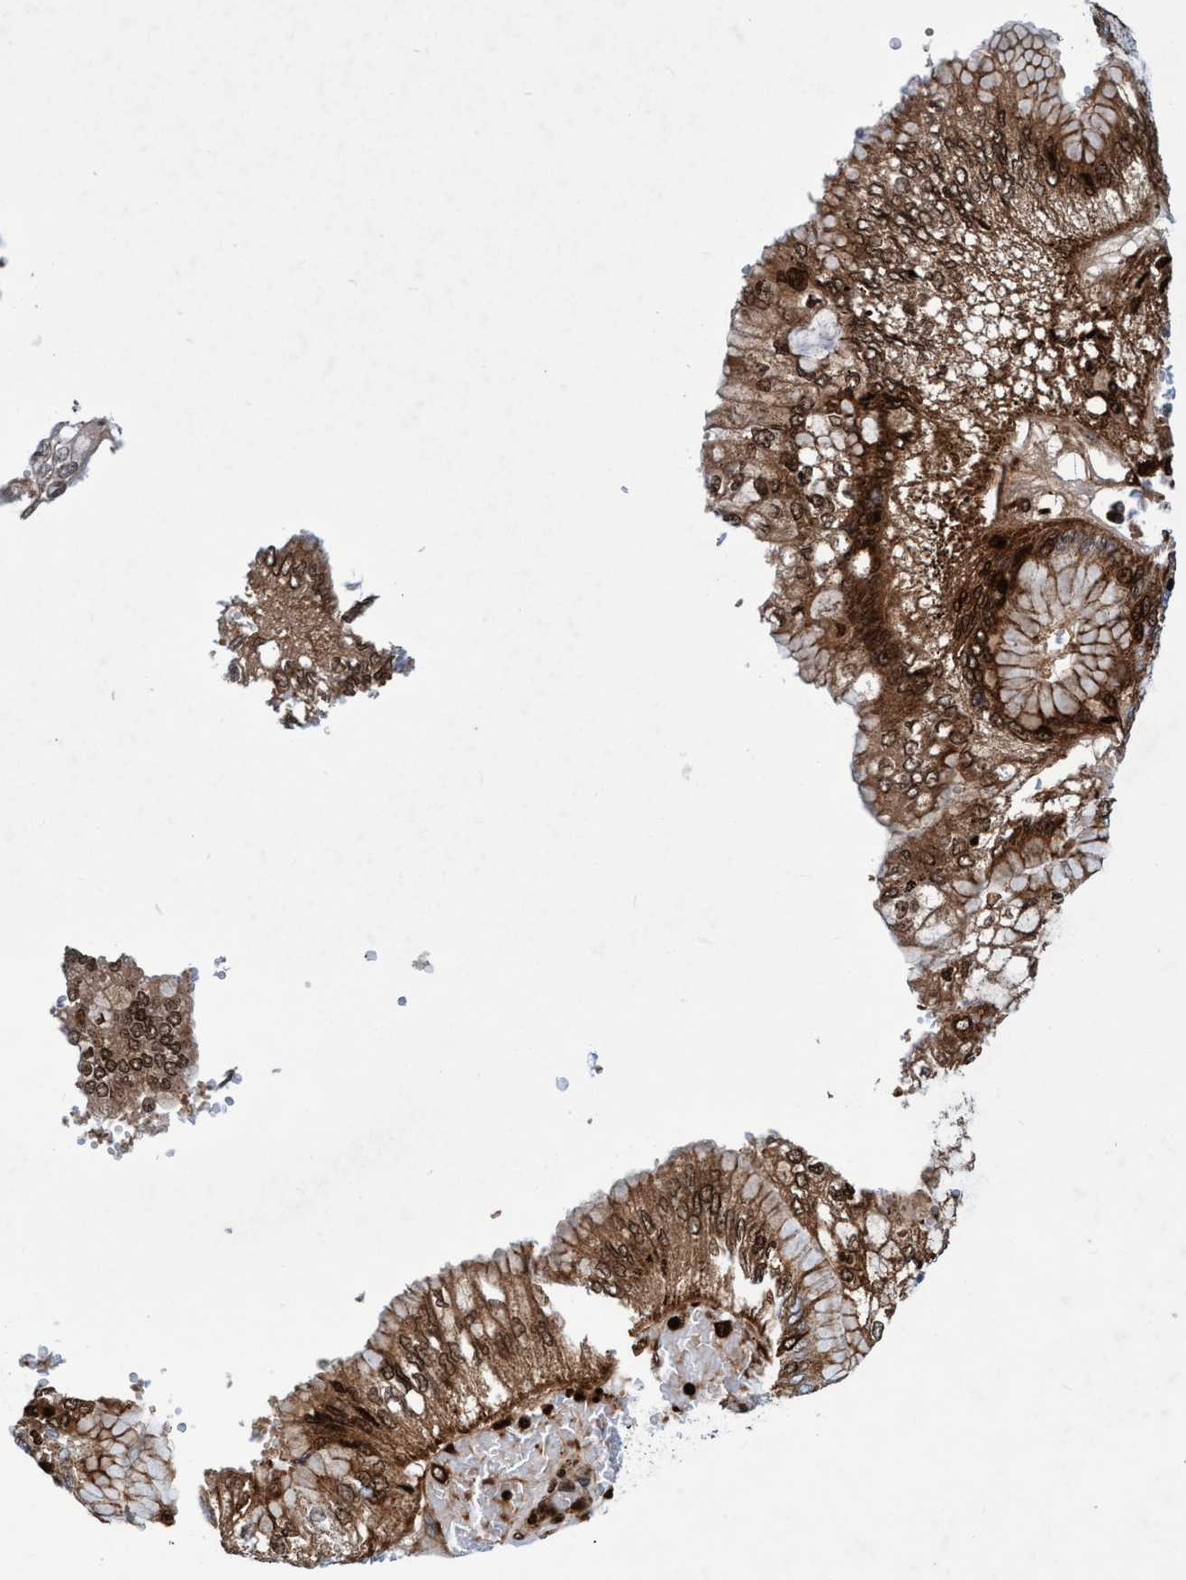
{"staining": {"intensity": "strong", "quantity": ">75%", "location": "cytoplasmic/membranous"}, "tissue": "stomach cancer", "cell_type": "Tumor cells", "image_type": "cancer", "snomed": [{"axis": "morphology", "description": "Adenocarcinoma, NOS"}, {"axis": "topography", "description": "Stomach"}], "caption": "About >75% of tumor cells in stomach cancer (adenocarcinoma) show strong cytoplasmic/membranous protein staining as visualized by brown immunohistochemical staining.", "gene": "POLR1F", "patient": {"sex": "male", "age": 76}}